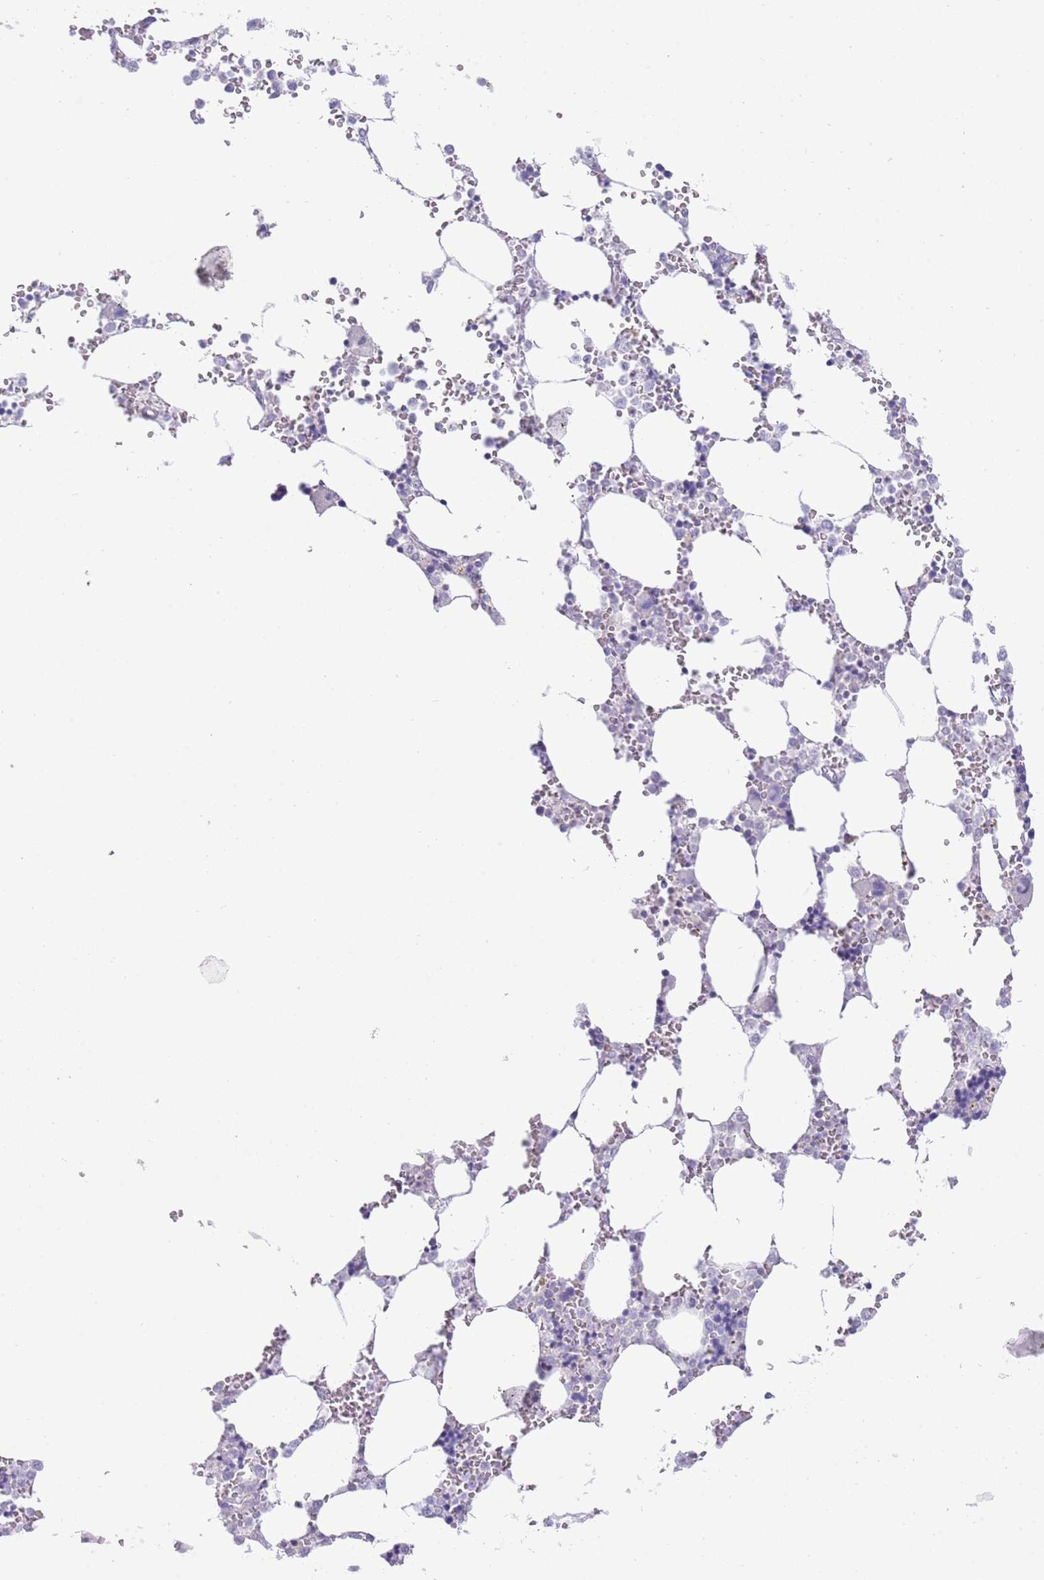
{"staining": {"intensity": "negative", "quantity": "none", "location": "none"}, "tissue": "bone marrow", "cell_type": "Hematopoietic cells", "image_type": "normal", "snomed": [{"axis": "morphology", "description": "Normal tissue, NOS"}, {"axis": "topography", "description": "Bone marrow"}], "caption": "Photomicrograph shows no significant protein expression in hematopoietic cells of normal bone marrow.", "gene": "ANO8", "patient": {"sex": "male", "age": 64}}